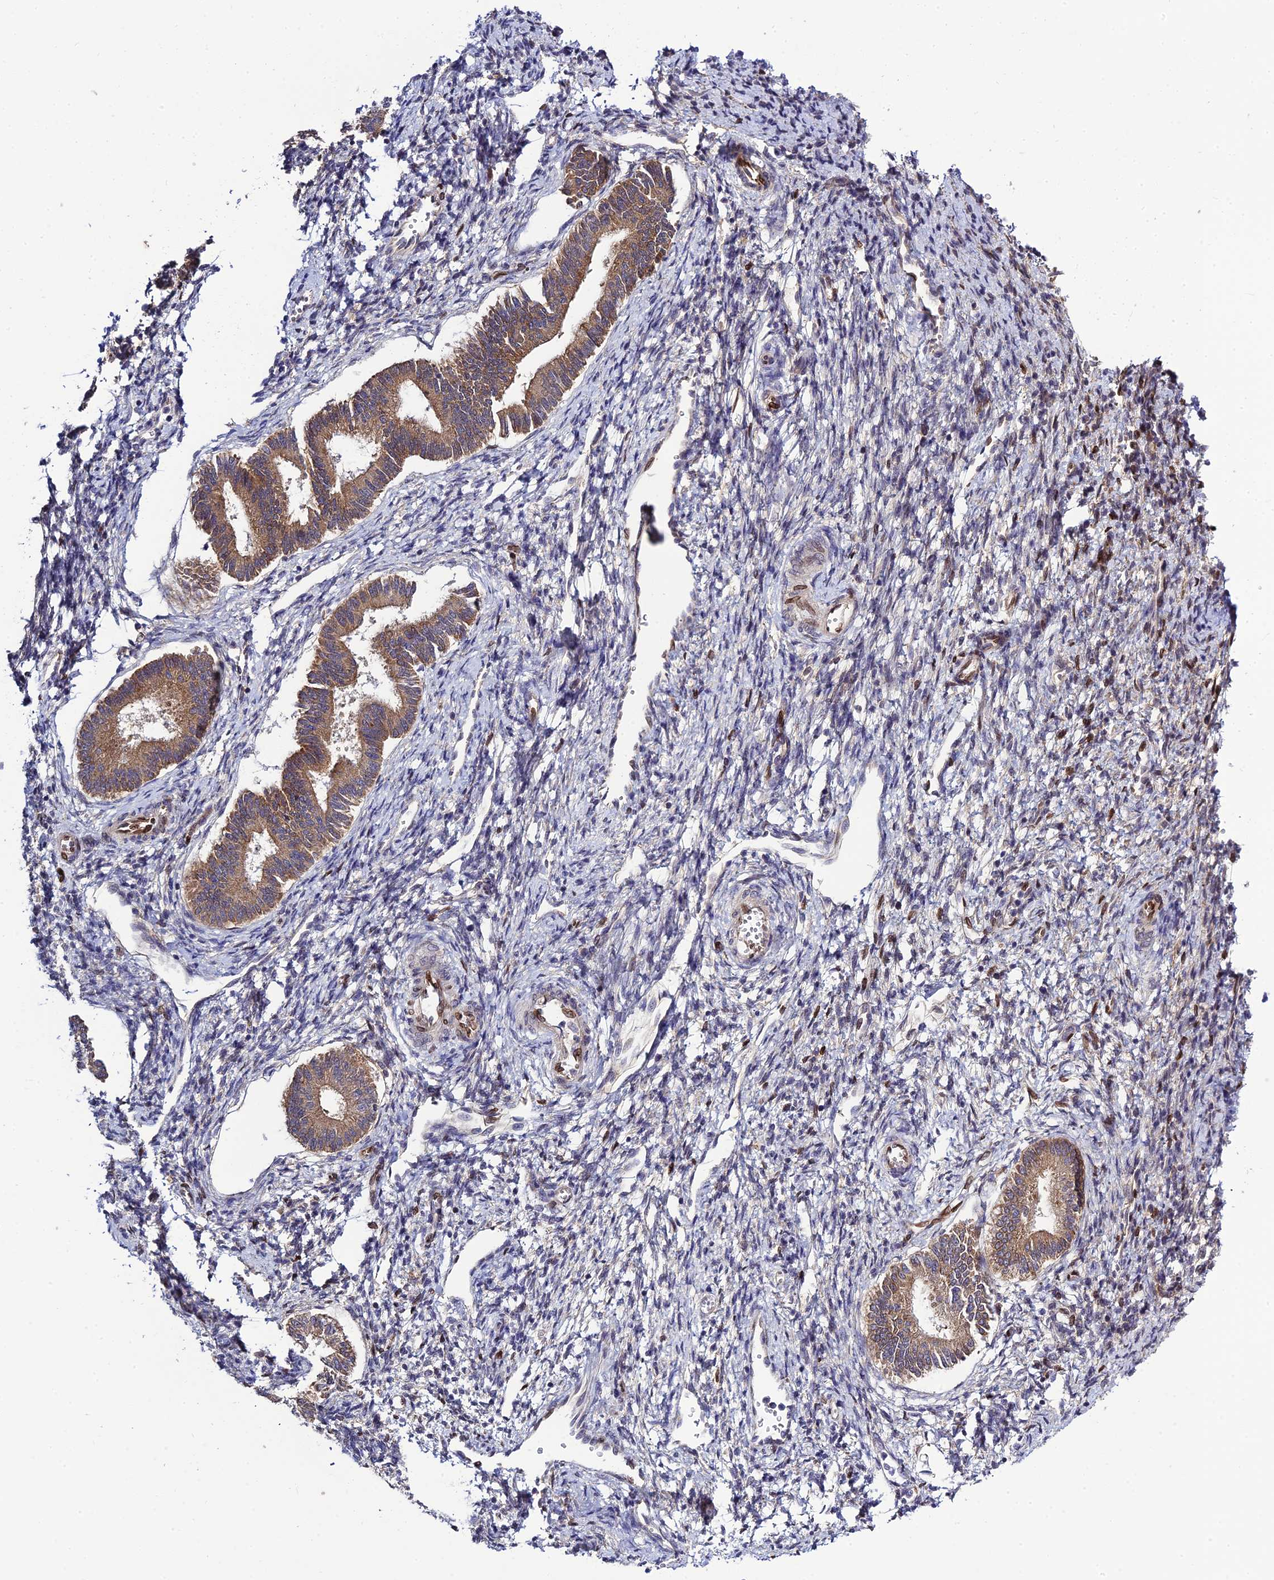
{"staining": {"intensity": "negative", "quantity": "none", "location": "none"}, "tissue": "endometrium", "cell_type": "Cells in endometrial stroma", "image_type": "normal", "snomed": [{"axis": "morphology", "description": "Normal tissue, NOS"}, {"axis": "topography", "description": "Endometrium"}], "caption": "The immunohistochemistry (IHC) histopathology image has no significant staining in cells in endometrial stroma of endometrium.", "gene": "SKIC8", "patient": {"sex": "female", "age": 25}}